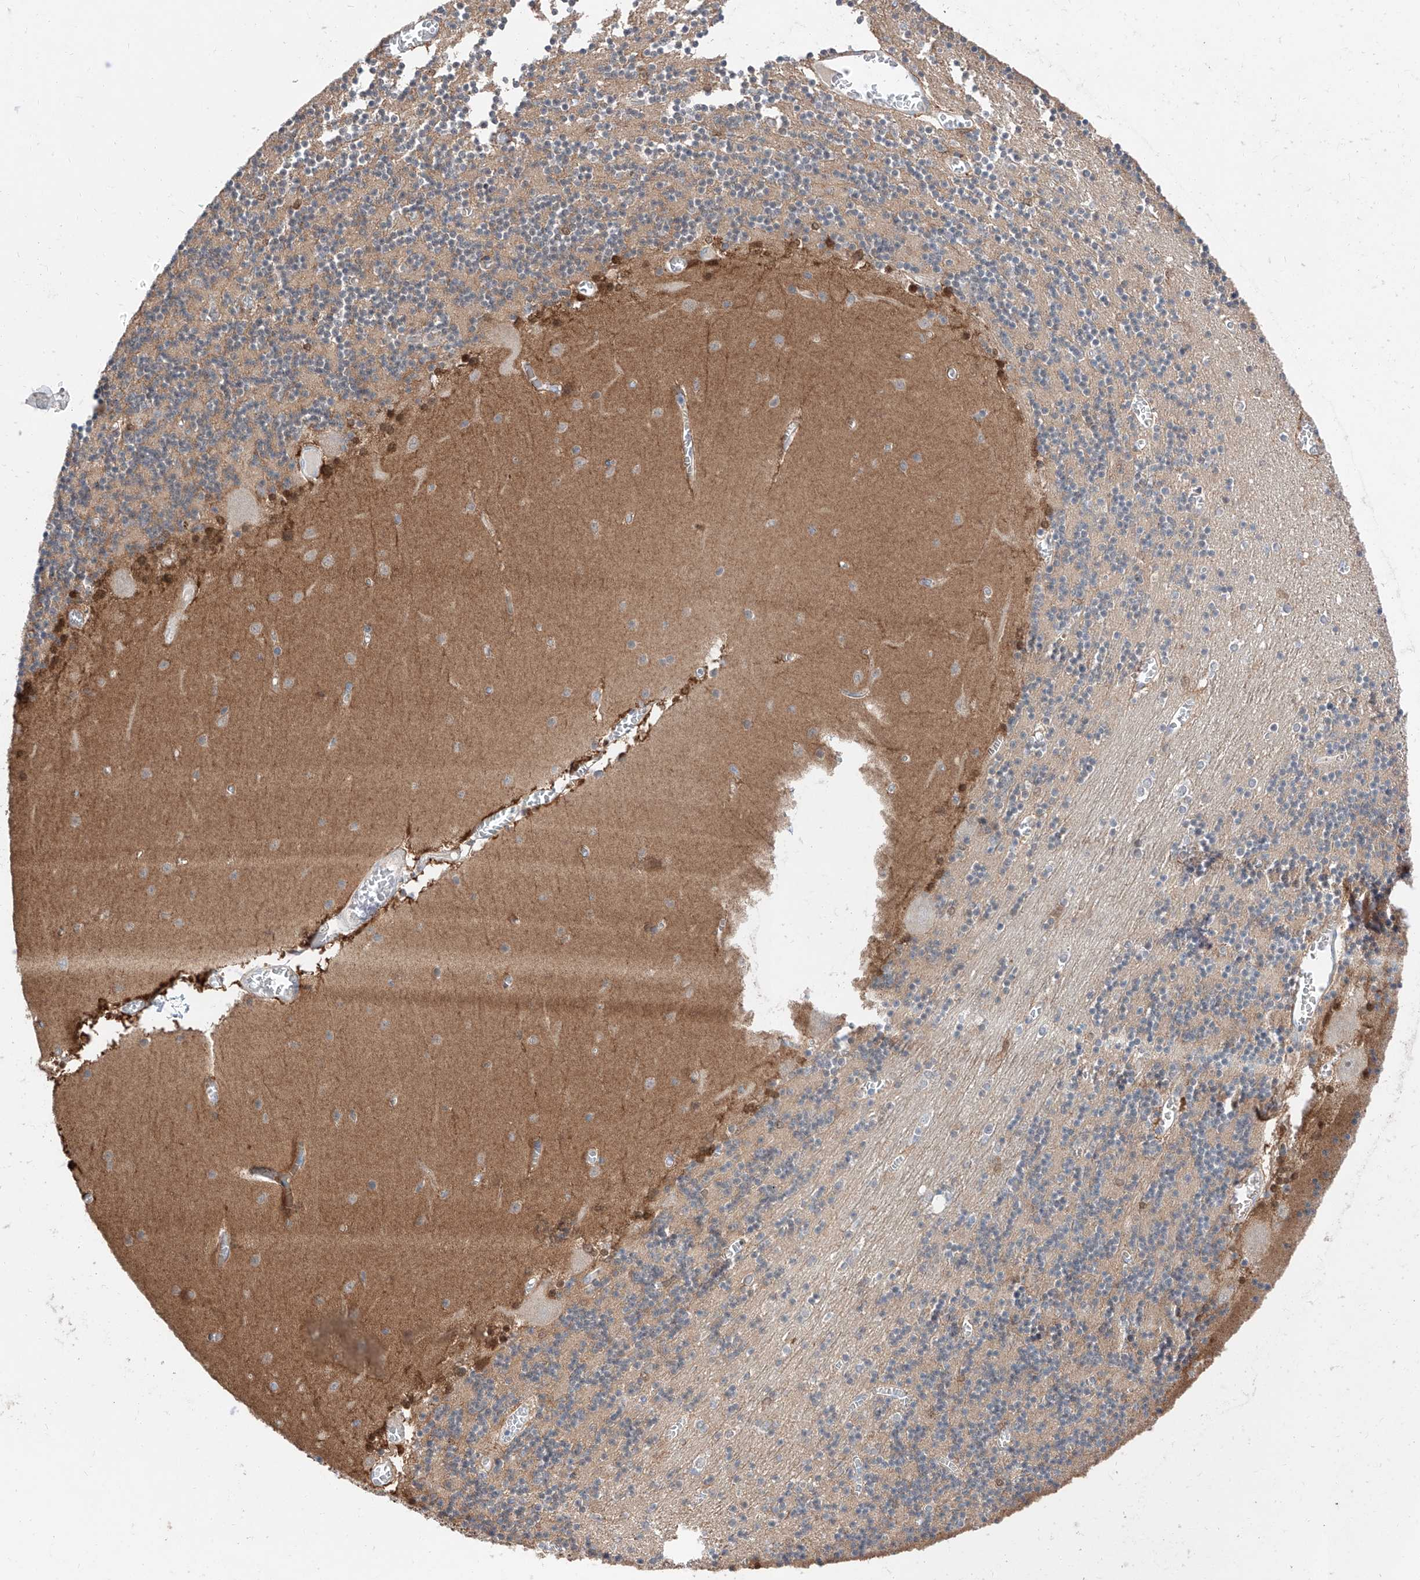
{"staining": {"intensity": "weak", "quantity": "<25%", "location": "cytoplasmic/membranous"}, "tissue": "cerebellum", "cell_type": "Cells in granular layer", "image_type": "normal", "snomed": [{"axis": "morphology", "description": "Normal tissue, NOS"}, {"axis": "topography", "description": "Cerebellum"}], "caption": "Immunohistochemistry histopathology image of benign cerebellum: human cerebellum stained with DAB (3,3'-diaminobenzidine) shows no significant protein staining in cells in granular layer.", "gene": "FUCA2", "patient": {"sex": "female", "age": 28}}